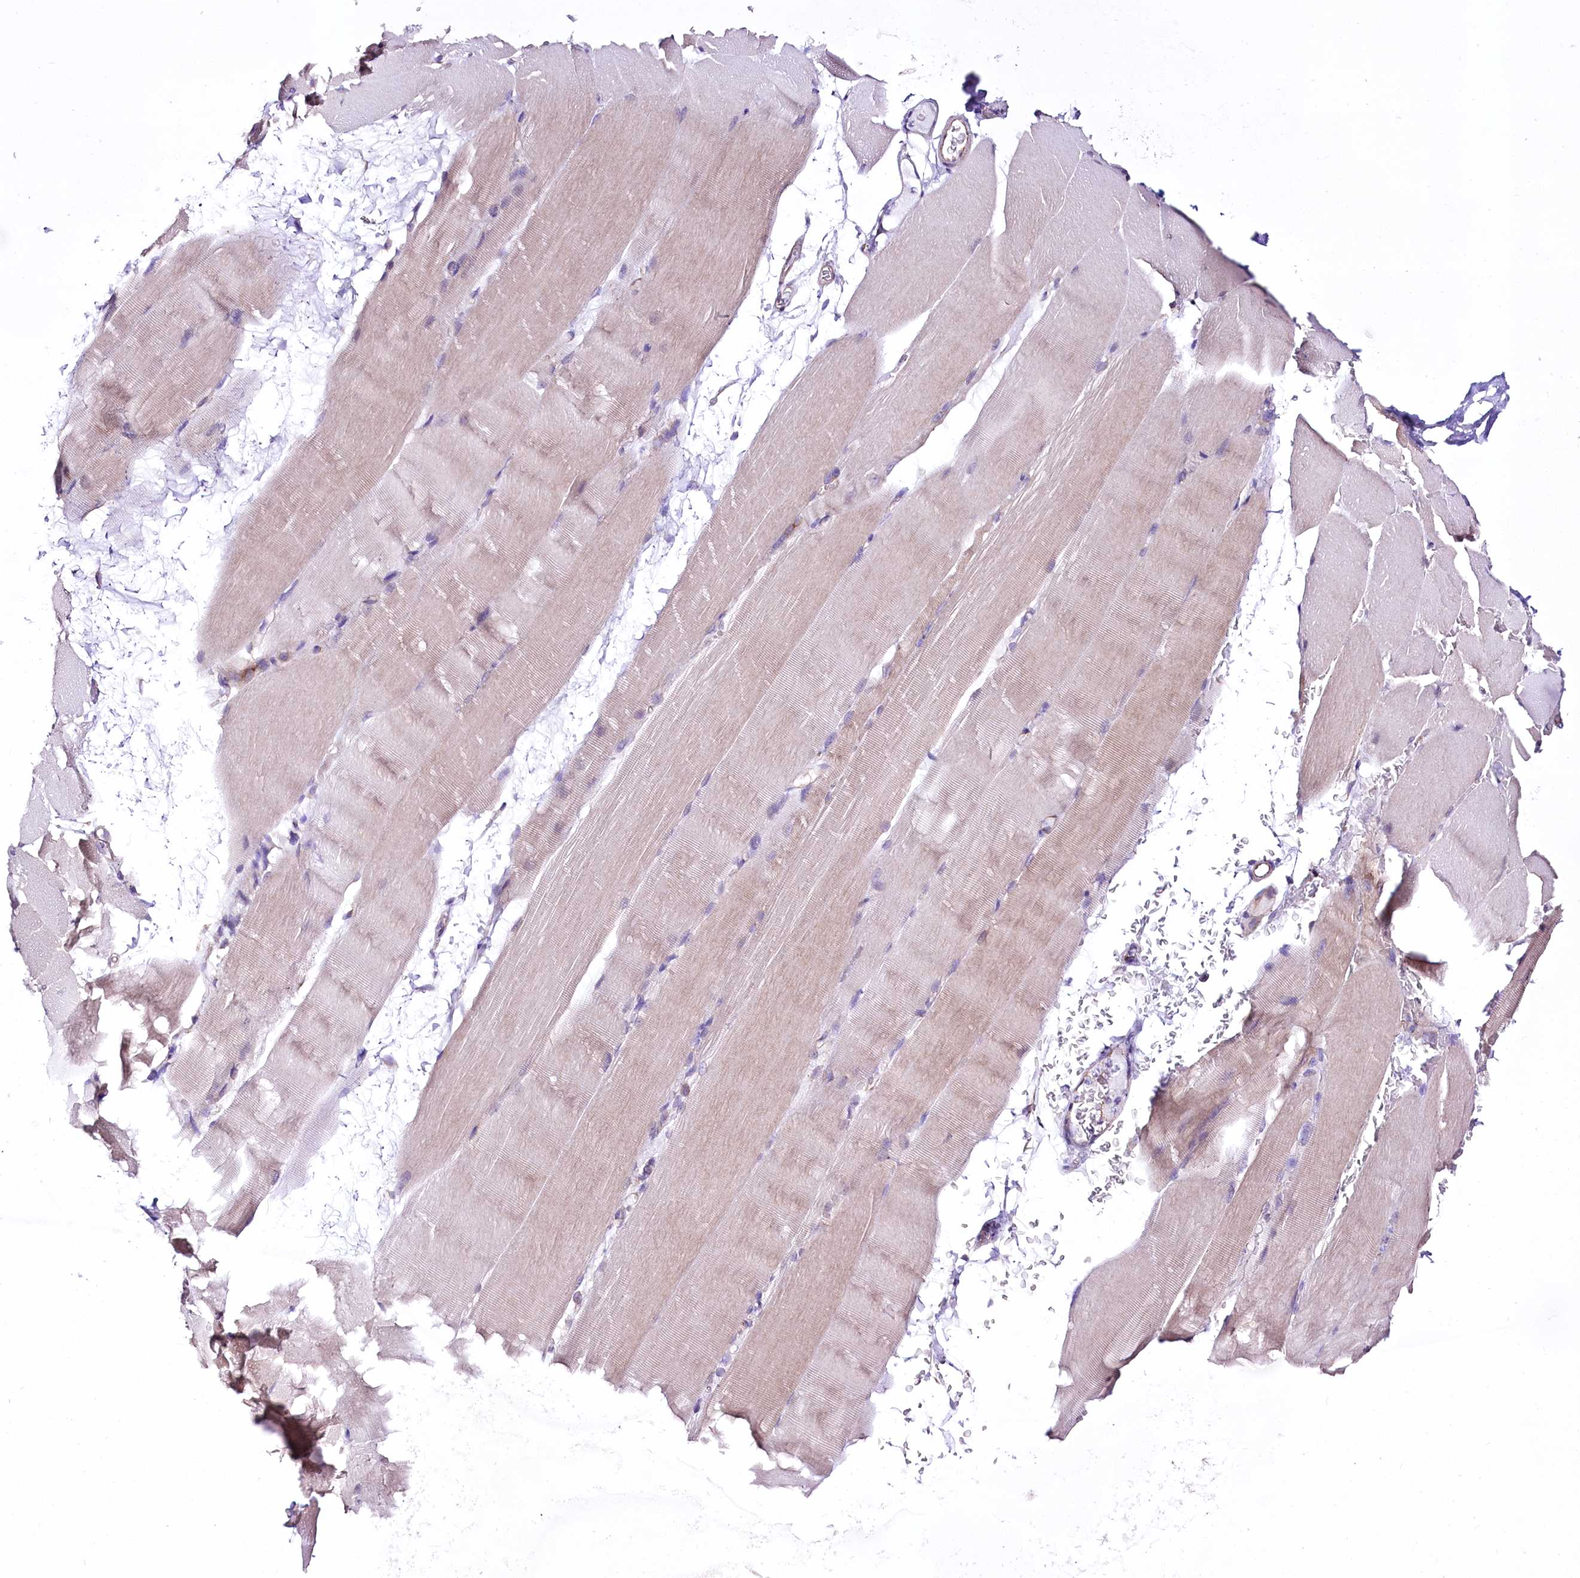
{"staining": {"intensity": "weak", "quantity": "<25%", "location": "cytoplasmic/membranous"}, "tissue": "skeletal muscle", "cell_type": "Myocytes", "image_type": "normal", "snomed": [{"axis": "morphology", "description": "Normal tissue, NOS"}, {"axis": "topography", "description": "Skeletal muscle"}, {"axis": "topography", "description": "Parathyroid gland"}], "caption": "This is a image of IHC staining of benign skeletal muscle, which shows no expression in myocytes.", "gene": "LRRC34", "patient": {"sex": "female", "age": 37}}